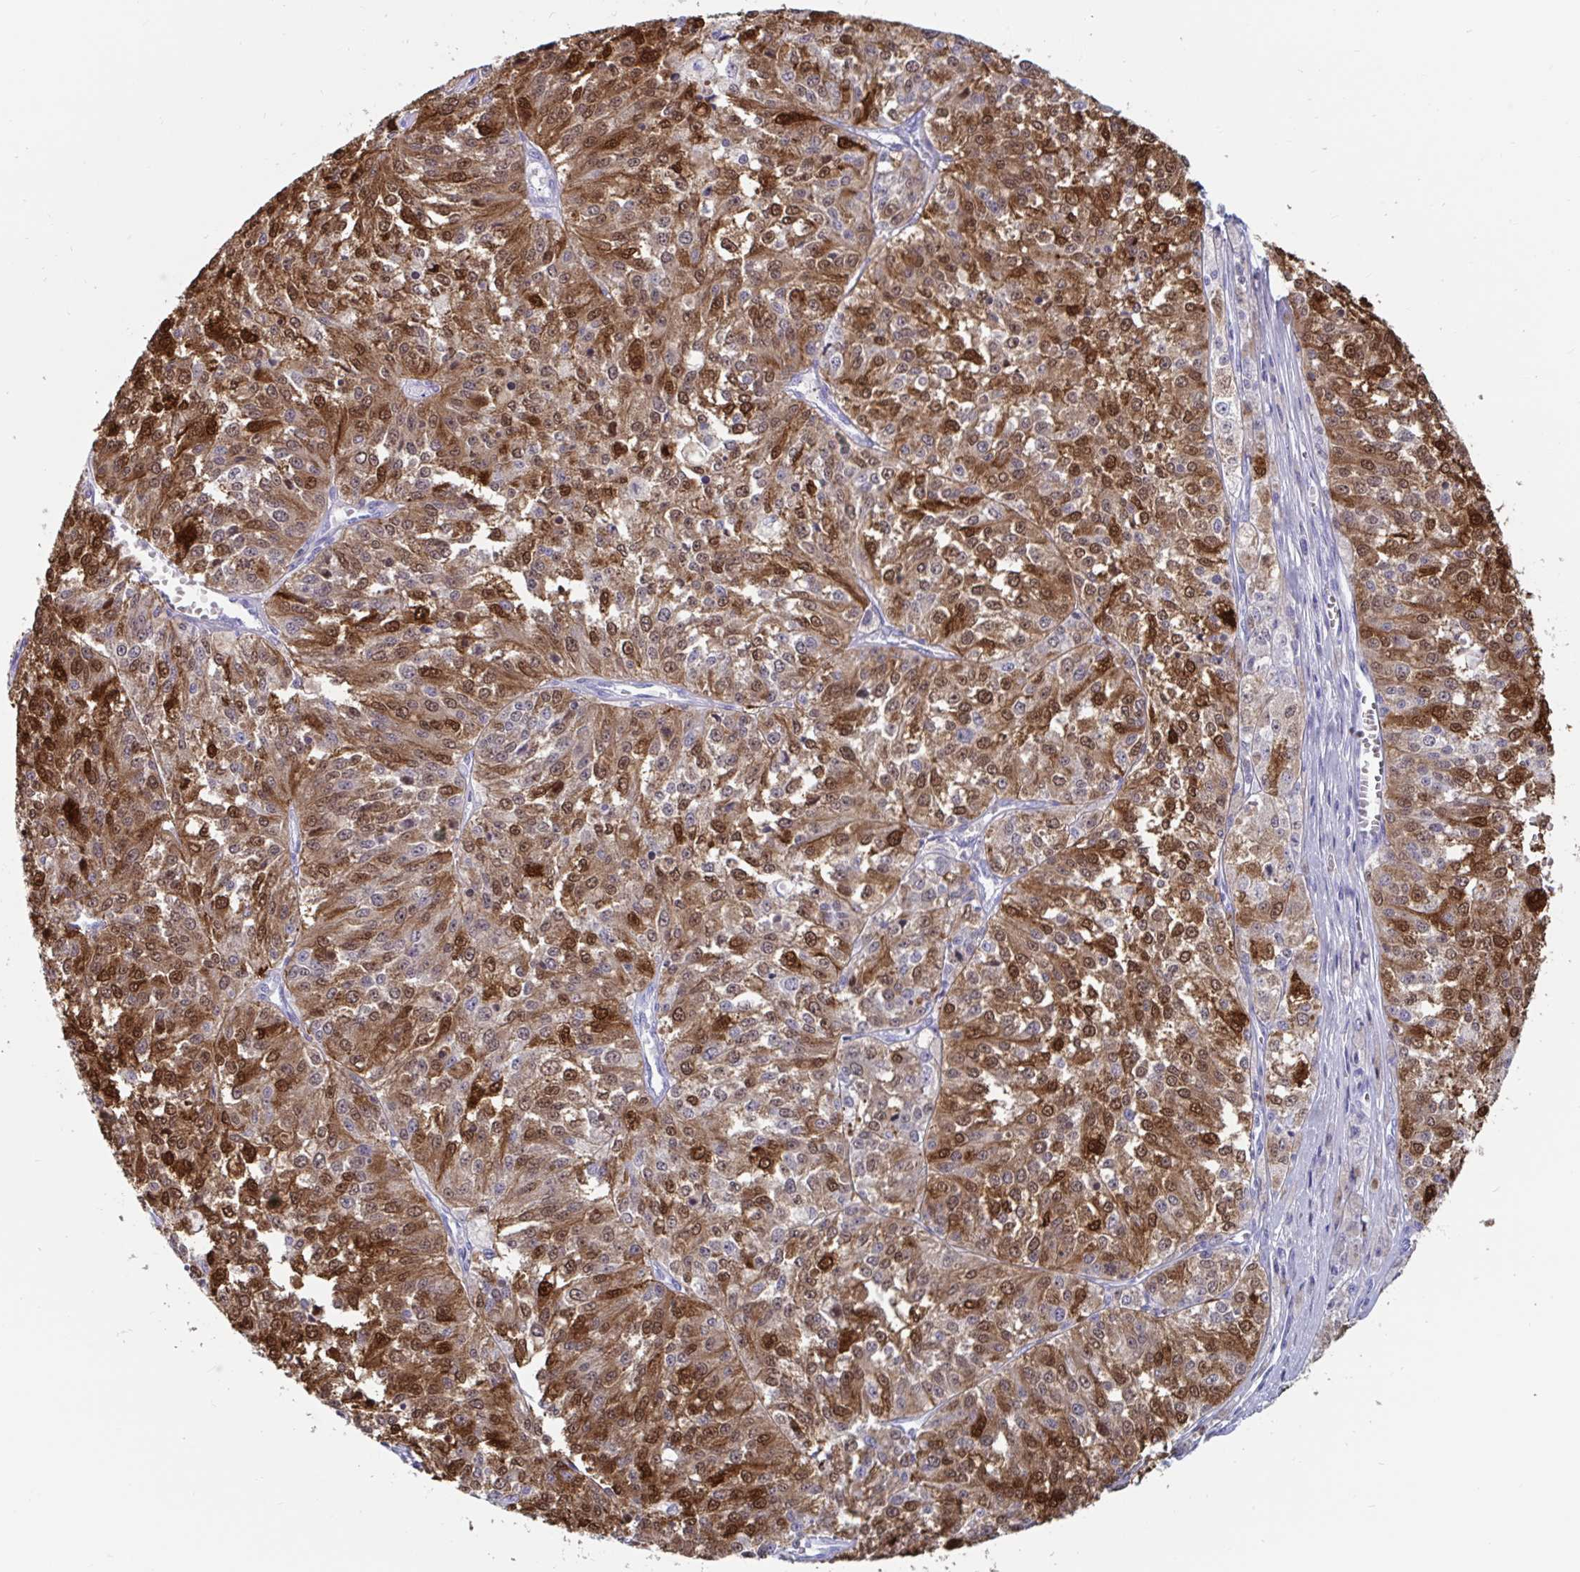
{"staining": {"intensity": "moderate", "quantity": ">75%", "location": "cytoplasmic/membranous,nuclear"}, "tissue": "melanoma", "cell_type": "Tumor cells", "image_type": "cancer", "snomed": [{"axis": "morphology", "description": "Malignant melanoma, Metastatic site"}, {"axis": "topography", "description": "Lymph node"}], "caption": "Melanoma was stained to show a protein in brown. There is medium levels of moderate cytoplasmic/membranous and nuclear positivity in about >75% of tumor cells.", "gene": "GKN2", "patient": {"sex": "female", "age": 64}}